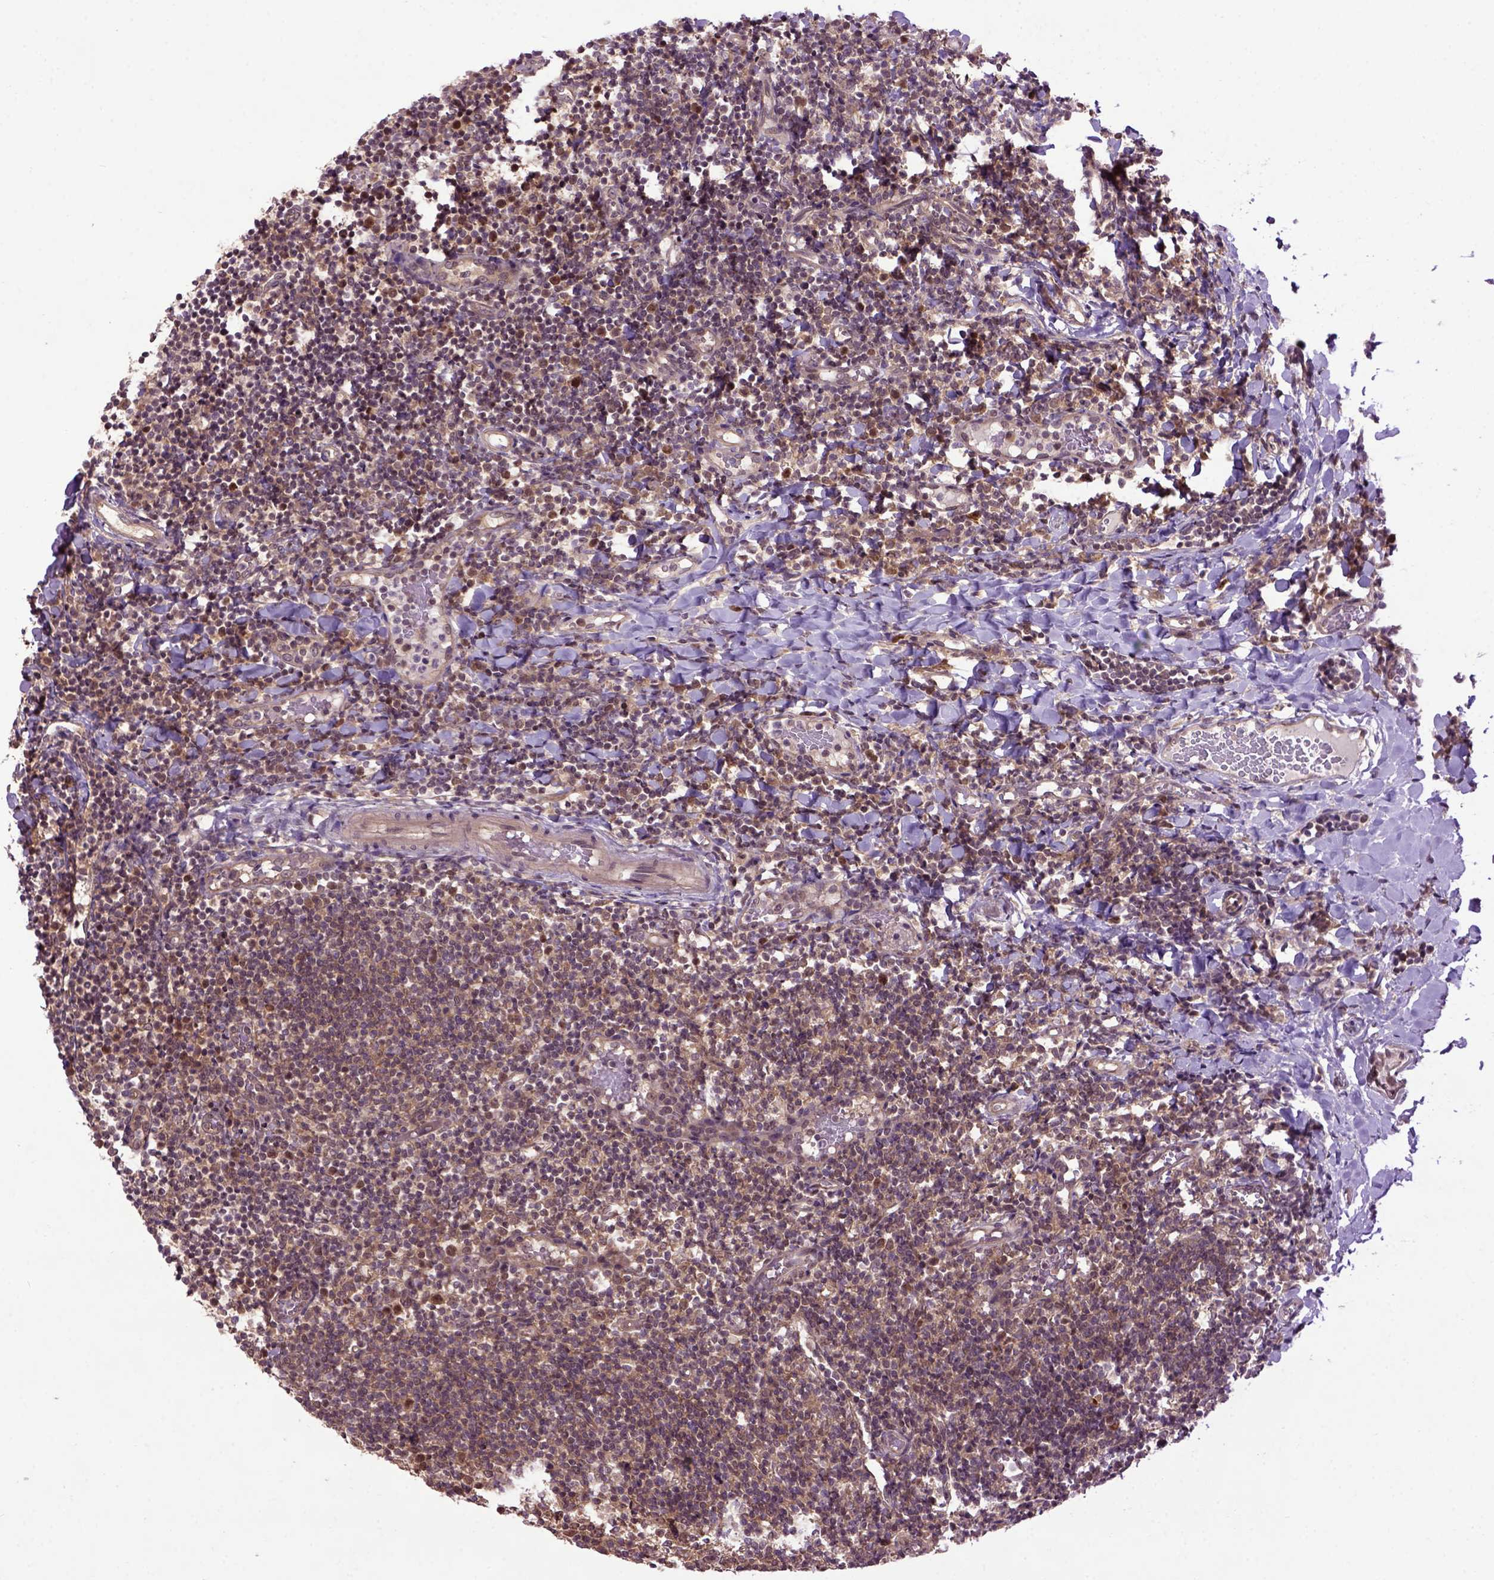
{"staining": {"intensity": "moderate", "quantity": ">75%", "location": "cytoplasmic/membranous,nuclear"}, "tissue": "tonsil", "cell_type": "Germinal center cells", "image_type": "normal", "snomed": [{"axis": "morphology", "description": "Normal tissue, NOS"}, {"axis": "topography", "description": "Tonsil"}], "caption": "Immunohistochemical staining of unremarkable tonsil demonstrates moderate cytoplasmic/membranous,nuclear protein expression in approximately >75% of germinal center cells.", "gene": "WDR48", "patient": {"sex": "female", "age": 10}}